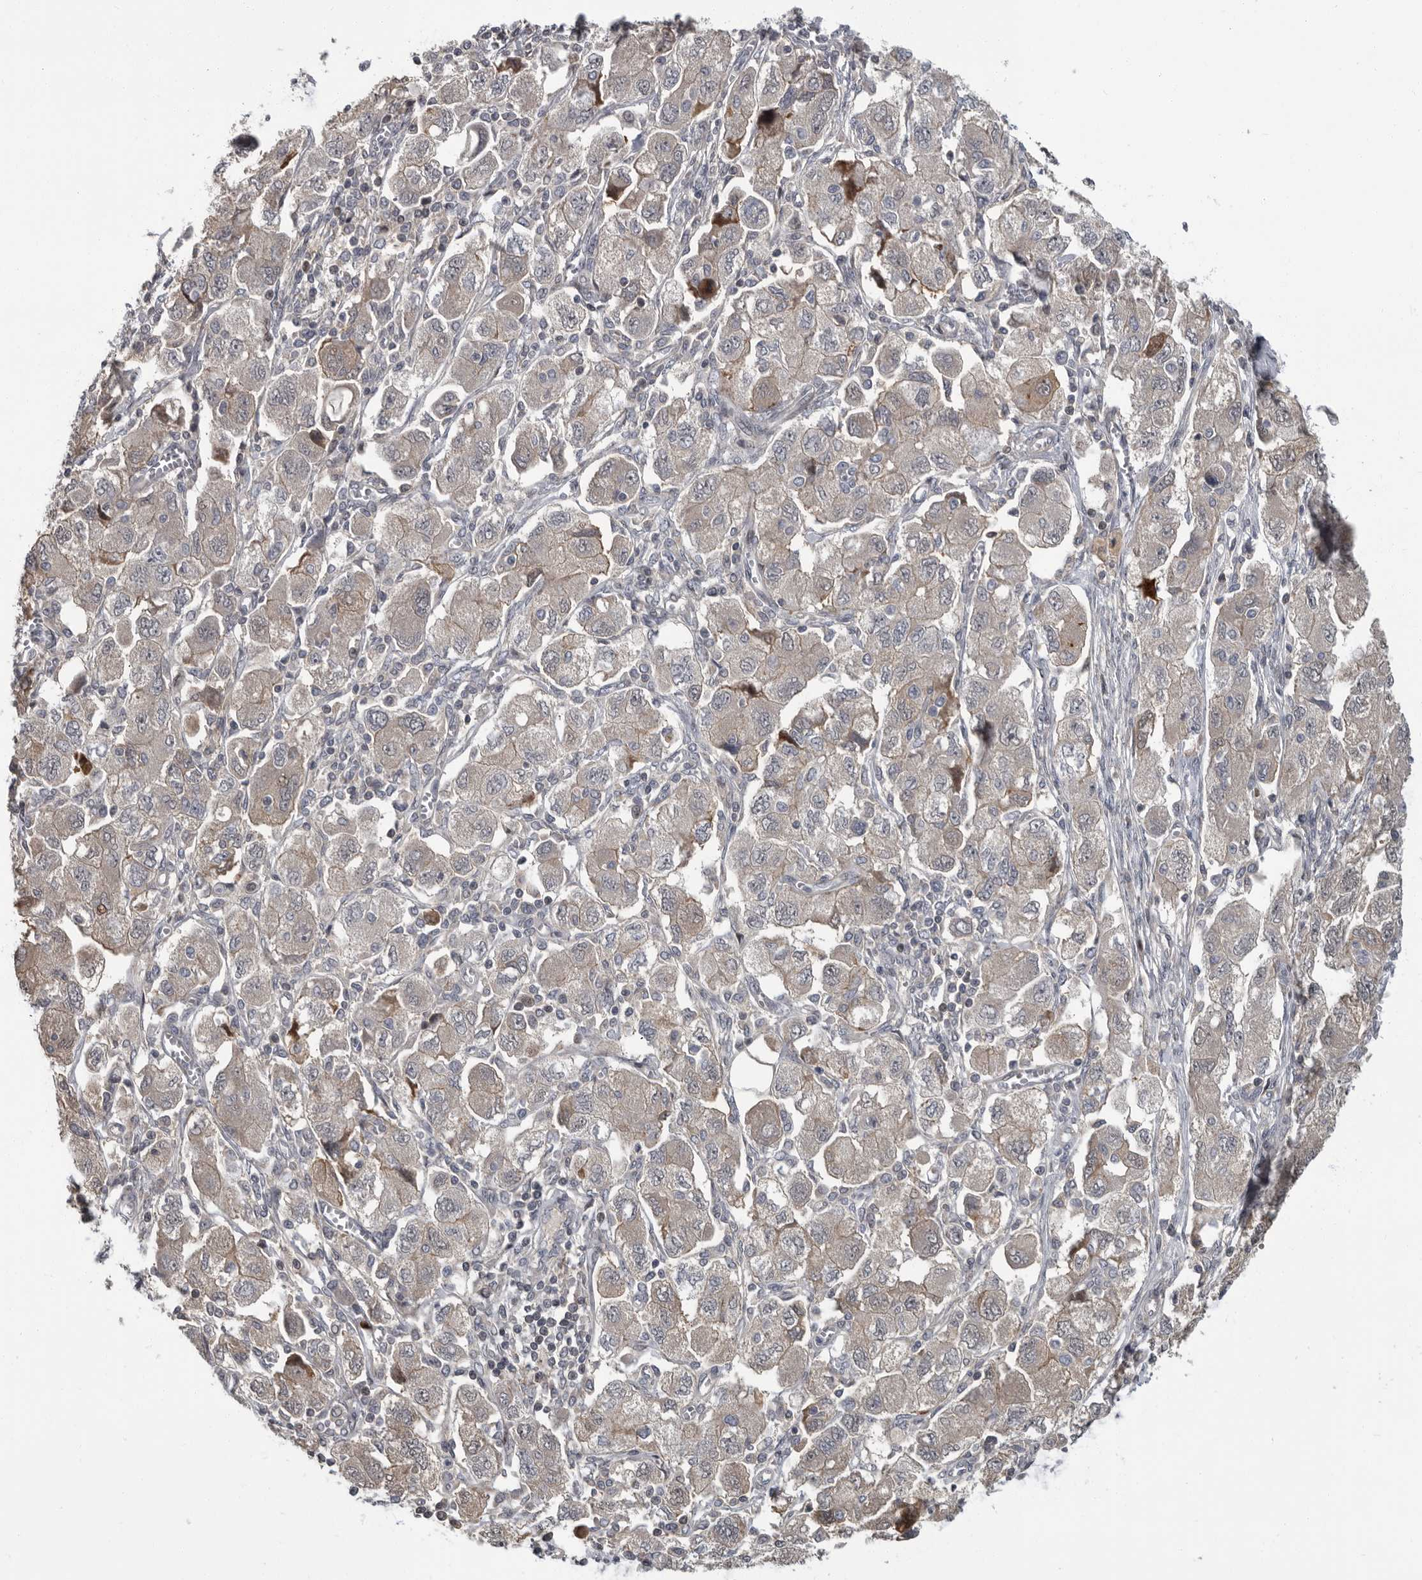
{"staining": {"intensity": "weak", "quantity": "<25%", "location": "cytoplasmic/membranous"}, "tissue": "ovarian cancer", "cell_type": "Tumor cells", "image_type": "cancer", "snomed": [{"axis": "morphology", "description": "Carcinoma, NOS"}, {"axis": "morphology", "description": "Cystadenocarcinoma, serous, NOS"}, {"axis": "topography", "description": "Ovary"}], "caption": "This image is of ovarian carcinoma stained with immunohistochemistry to label a protein in brown with the nuclei are counter-stained blue. There is no positivity in tumor cells.", "gene": "PDE7A", "patient": {"sex": "female", "age": 69}}